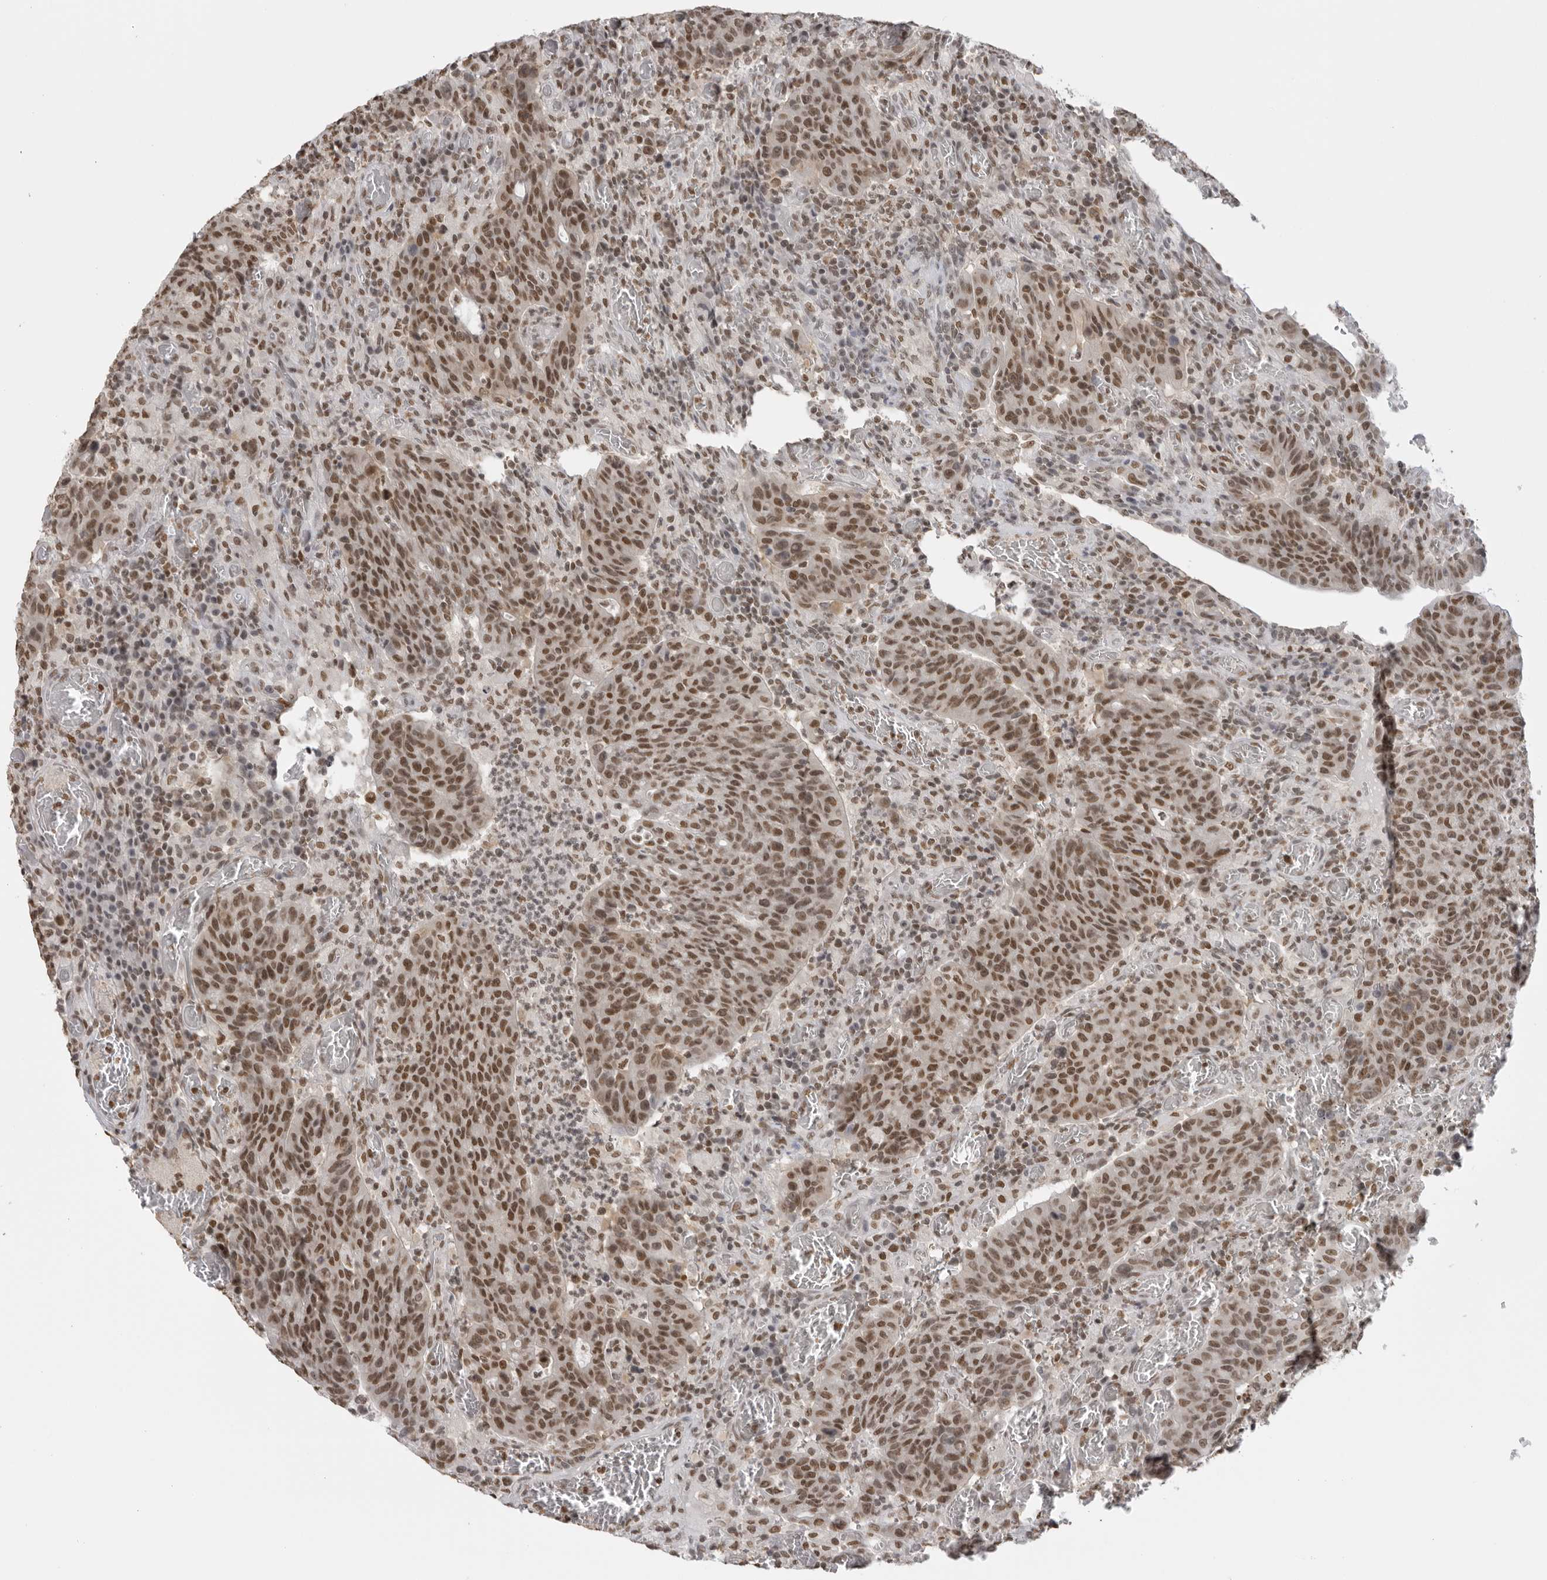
{"staining": {"intensity": "moderate", "quantity": ">75%", "location": "nuclear"}, "tissue": "colorectal cancer", "cell_type": "Tumor cells", "image_type": "cancer", "snomed": [{"axis": "morphology", "description": "Adenocarcinoma, NOS"}, {"axis": "topography", "description": "Colon"}], "caption": "This histopathology image reveals colorectal adenocarcinoma stained with IHC to label a protein in brown. The nuclear of tumor cells show moderate positivity for the protein. Nuclei are counter-stained blue.", "gene": "RPA2", "patient": {"sex": "female", "age": 75}}